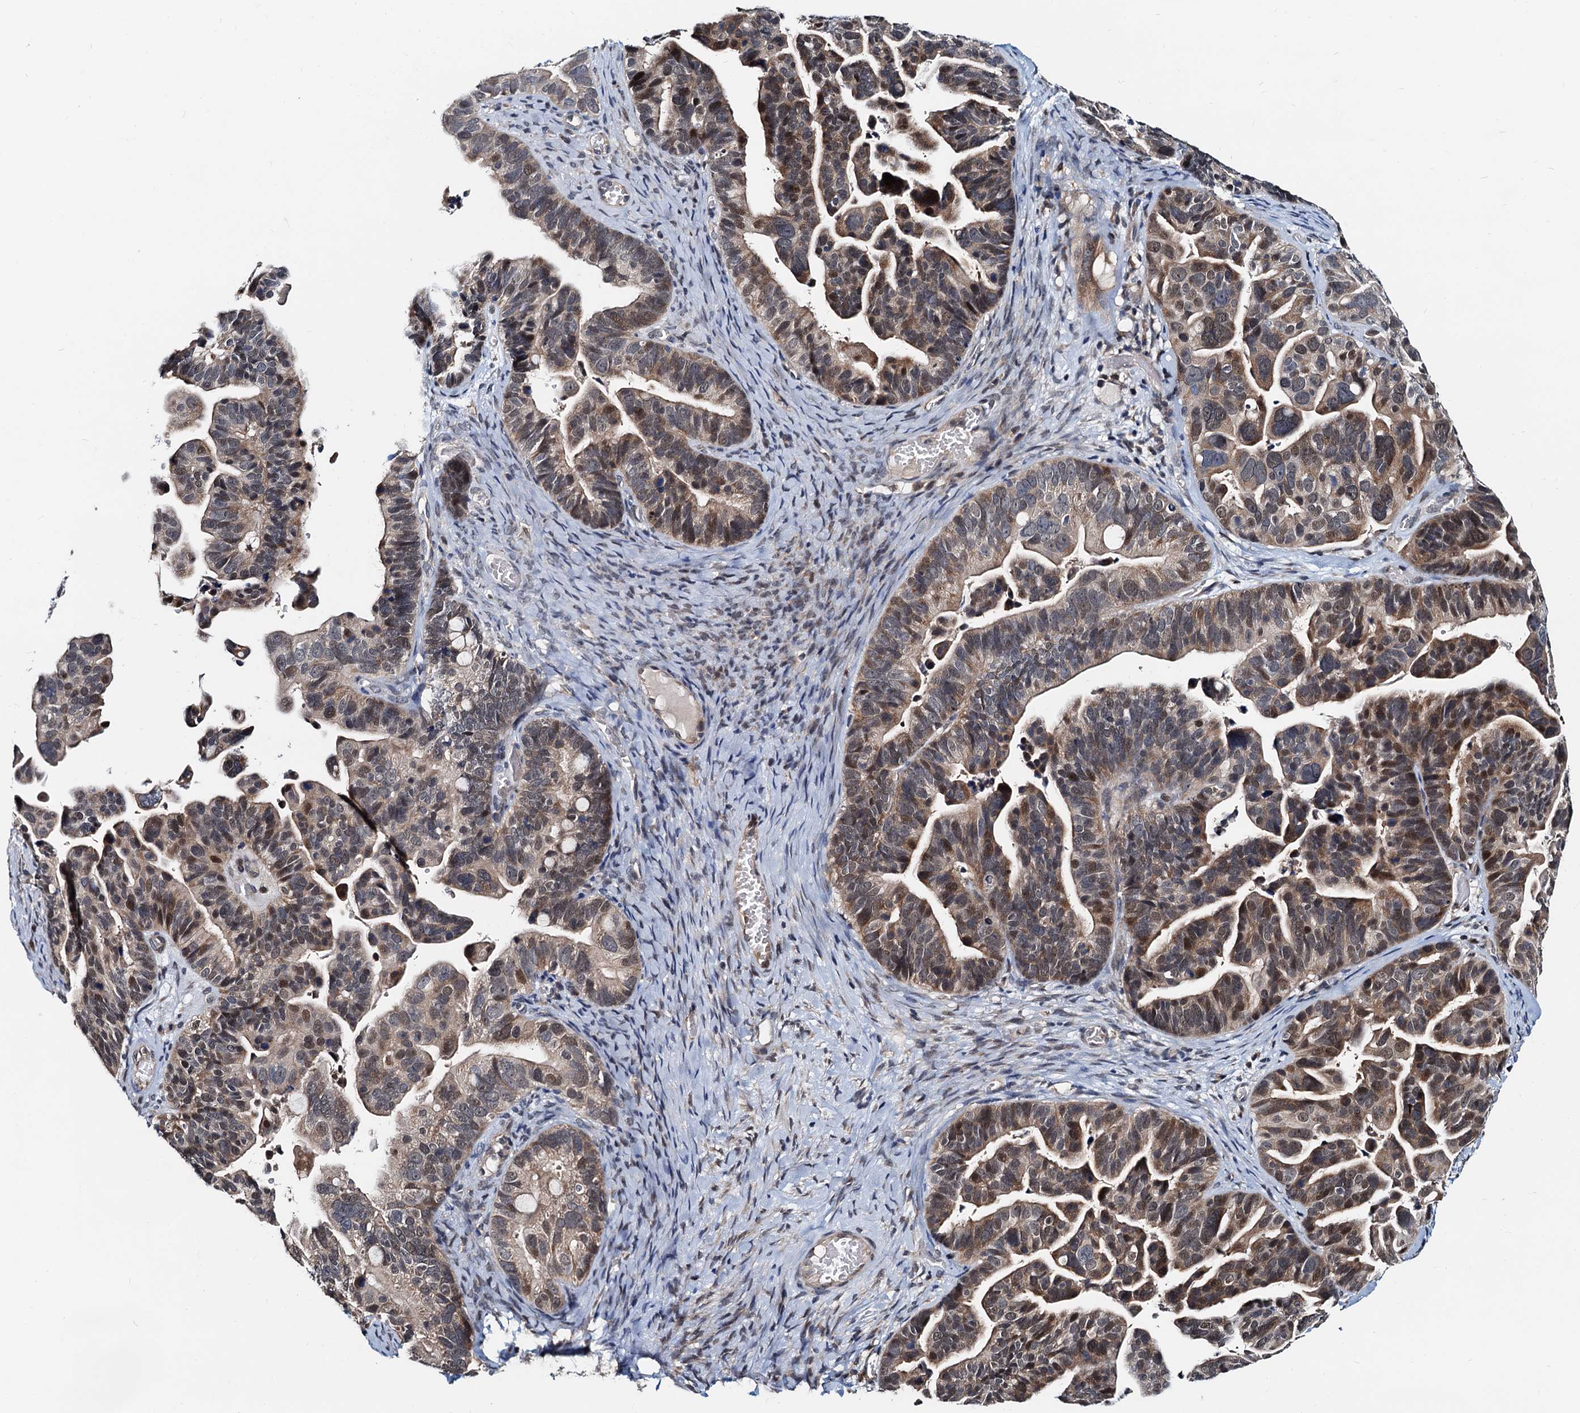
{"staining": {"intensity": "moderate", "quantity": "25%-75%", "location": "cytoplasmic/membranous,nuclear"}, "tissue": "ovarian cancer", "cell_type": "Tumor cells", "image_type": "cancer", "snomed": [{"axis": "morphology", "description": "Cystadenocarcinoma, serous, NOS"}, {"axis": "topography", "description": "Ovary"}], "caption": "Protein staining shows moderate cytoplasmic/membranous and nuclear staining in approximately 25%-75% of tumor cells in ovarian cancer.", "gene": "MCMBP", "patient": {"sex": "female", "age": 56}}